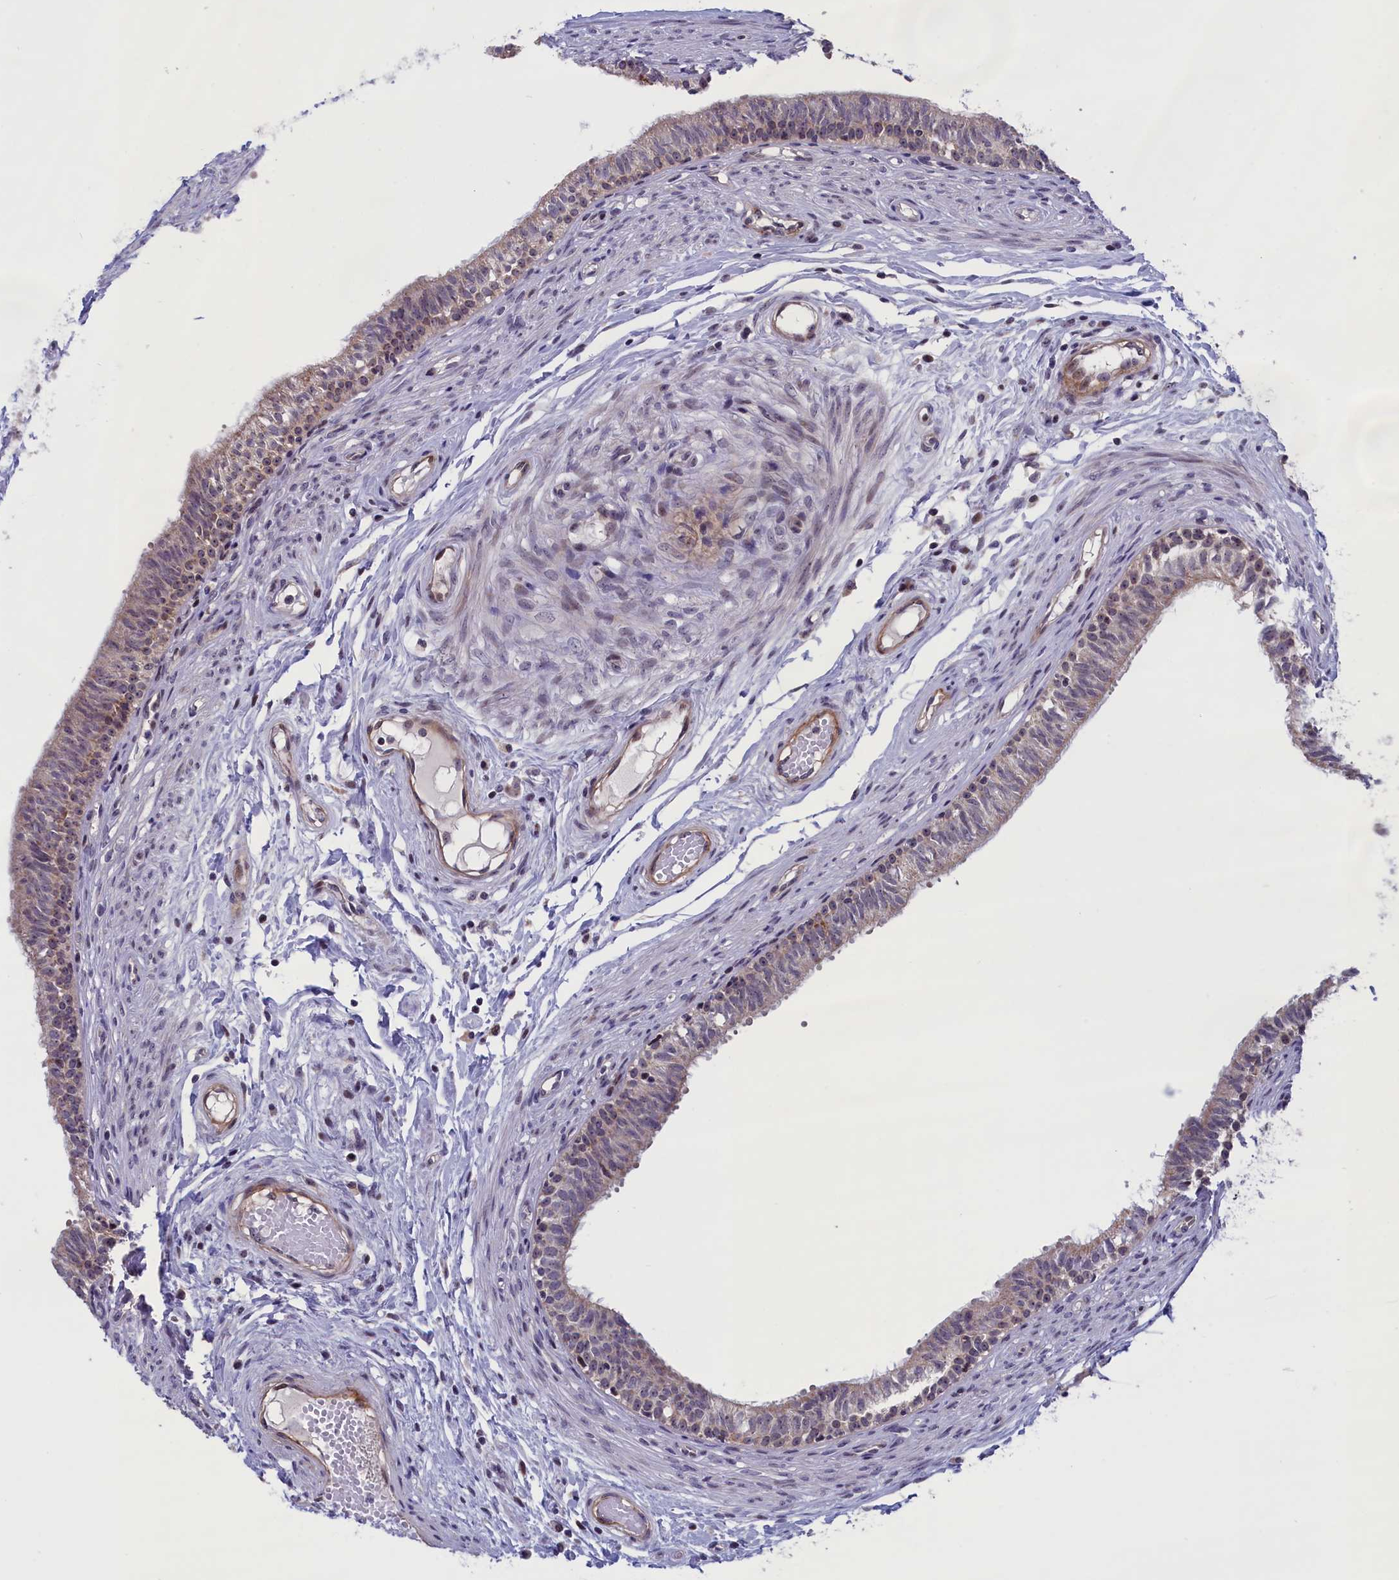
{"staining": {"intensity": "moderate", "quantity": "25%-75%", "location": "cytoplasmic/membranous,nuclear"}, "tissue": "epididymis", "cell_type": "Glandular cells", "image_type": "normal", "snomed": [{"axis": "morphology", "description": "Normal tissue, NOS"}, {"axis": "topography", "description": "Epididymis, spermatic cord, NOS"}], "caption": "Moderate cytoplasmic/membranous,nuclear protein expression is present in about 25%-75% of glandular cells in epididymis.", "gene": "PPAN", "patient": {"sex": "male", "age": 22}}